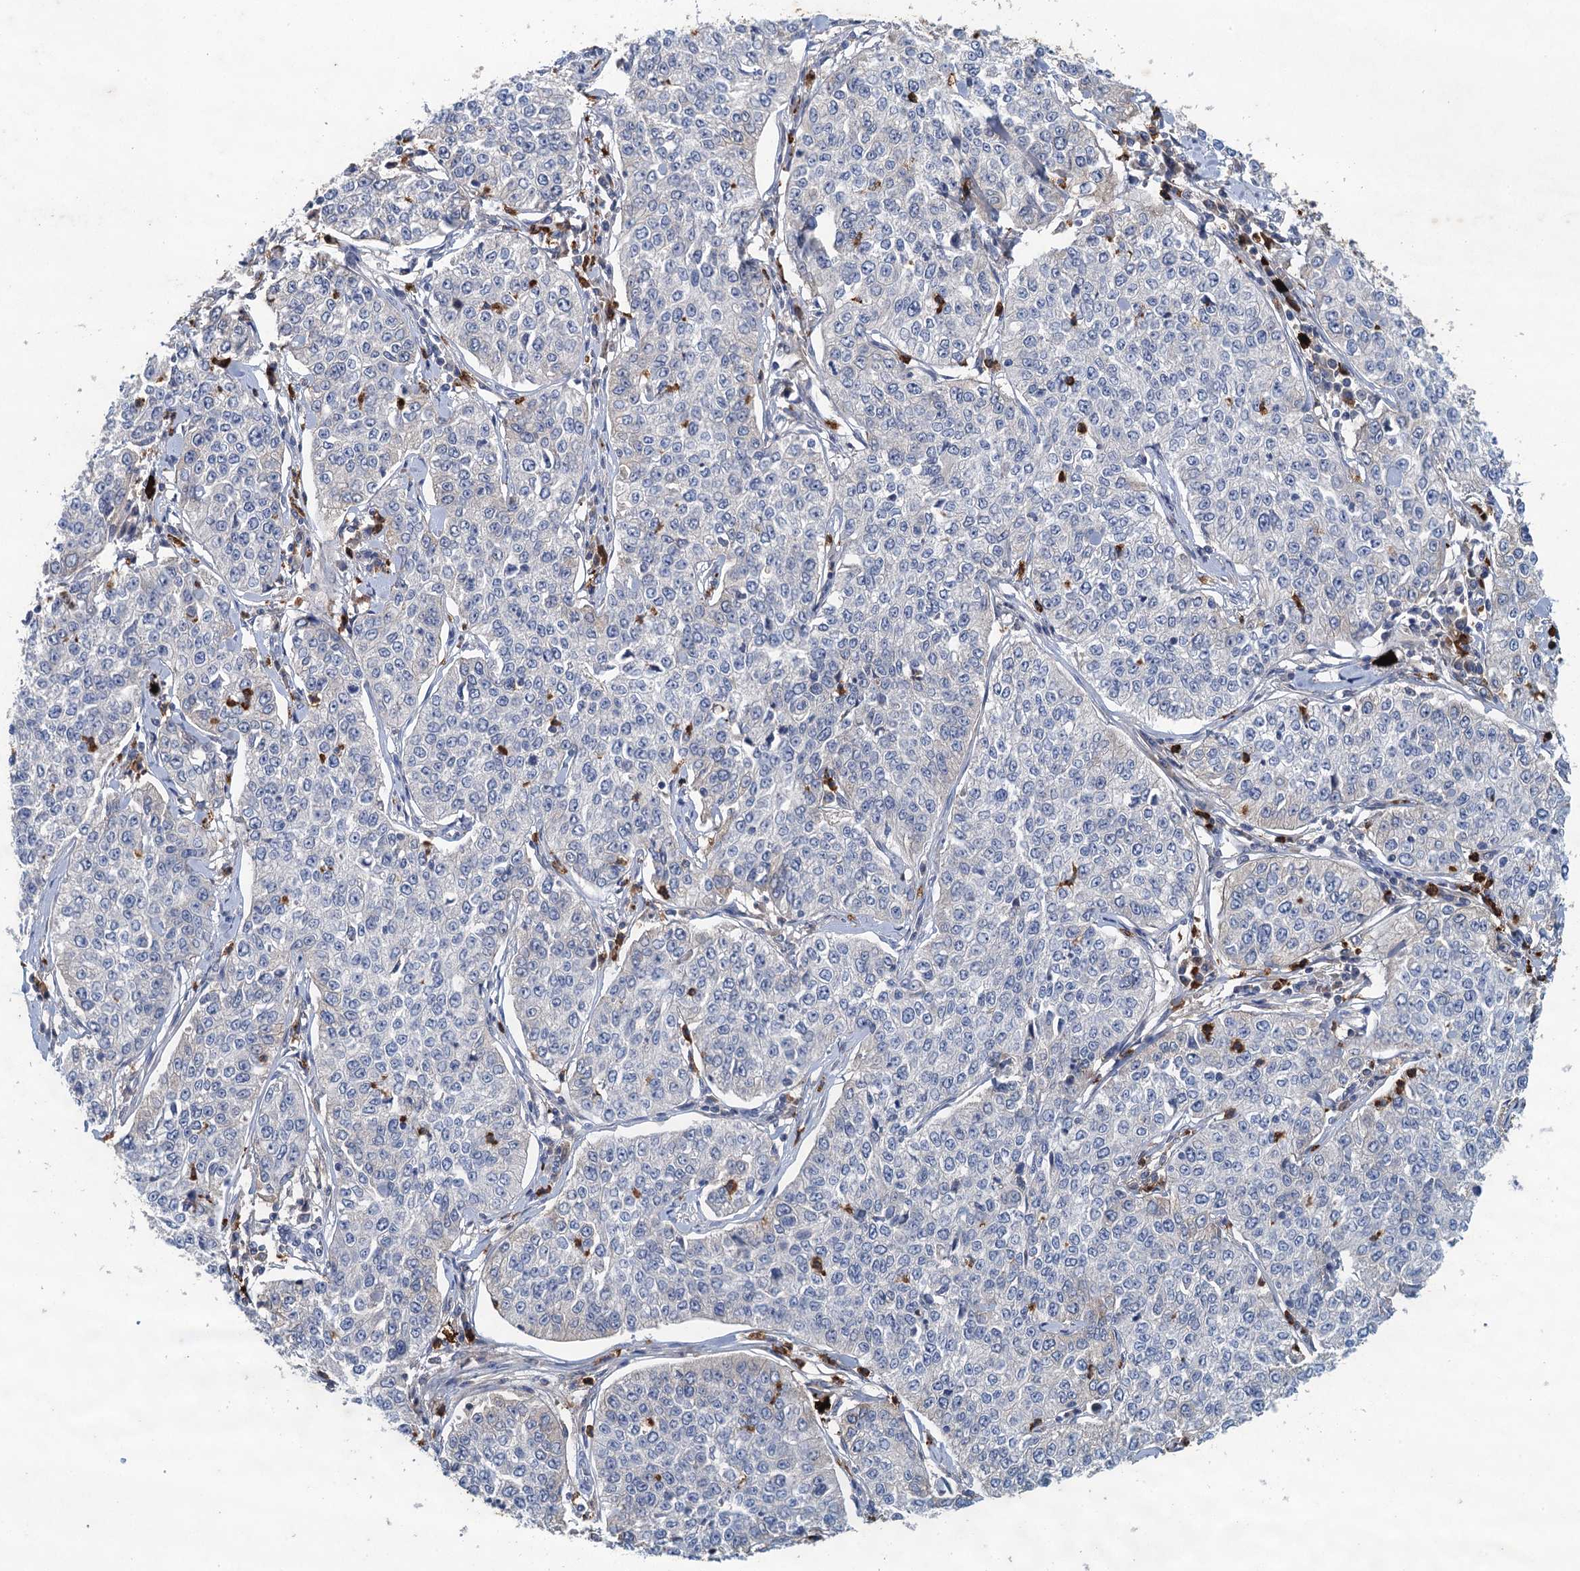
{"staining": {"intensity": "negative", "quantity": "none", "location": "none"}, "tissue": "cervical cancer", "cell_type": "Tumor cells", "image_type": "cancer", "snomed": [{"axis": "morphology", "description": "Squamous cell carcinoma, NOS"}, {"axis": "topography", "description": "Cervix"}], "caption": "High magnification brightfield microscopy of cervical cancer stained with DAB (brown) and counterstained with hematoxylin (blue): tumor cells show no significant expression.", "gene": "TPCN1", "patient": {"sex": "female", "age": 35}}